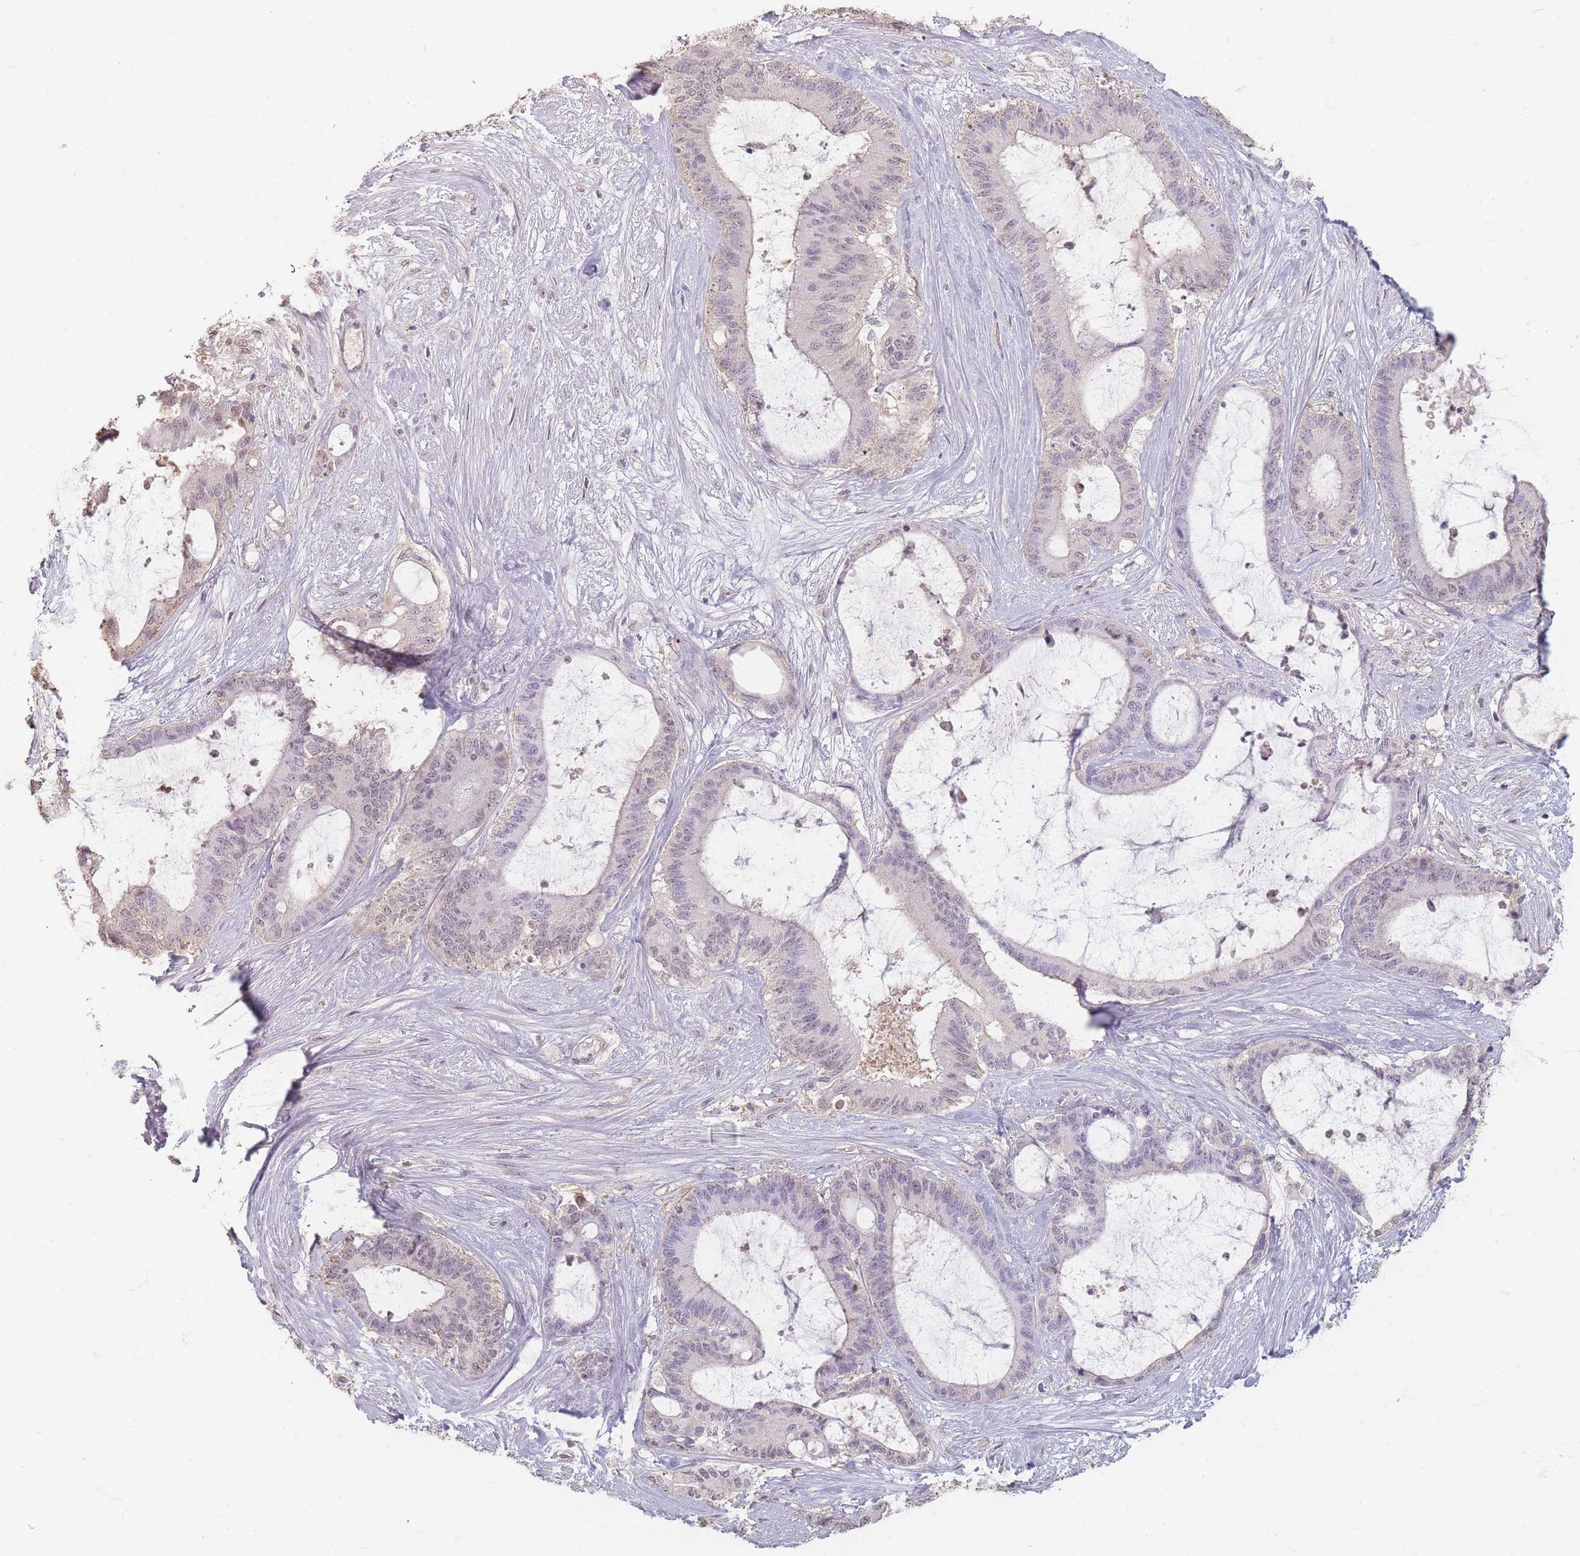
{"staining": {"intensity": "weak", "quantity": "<25%", "location": "nuclear"}, "tissue": "liver cancer", "cell_type": "Tumor cells", "image_type": "cancer", "snomed": [{"axis": "morphology", "description": "Normal tissue, NOS"}, {"axis": "morphology", "description": "Cholangiocarcinoma"}, {"axis": "topography", "description": "Liver"}, {"axis": "topography", "description": "Peripheral nerve tissue"}], "caption": "The image reveals no significant expression in tumor cells of liver cancer (cholangiocarcinoma).", "gene": "RFTN1", "patient": {"sex": "female", "age": 73}}